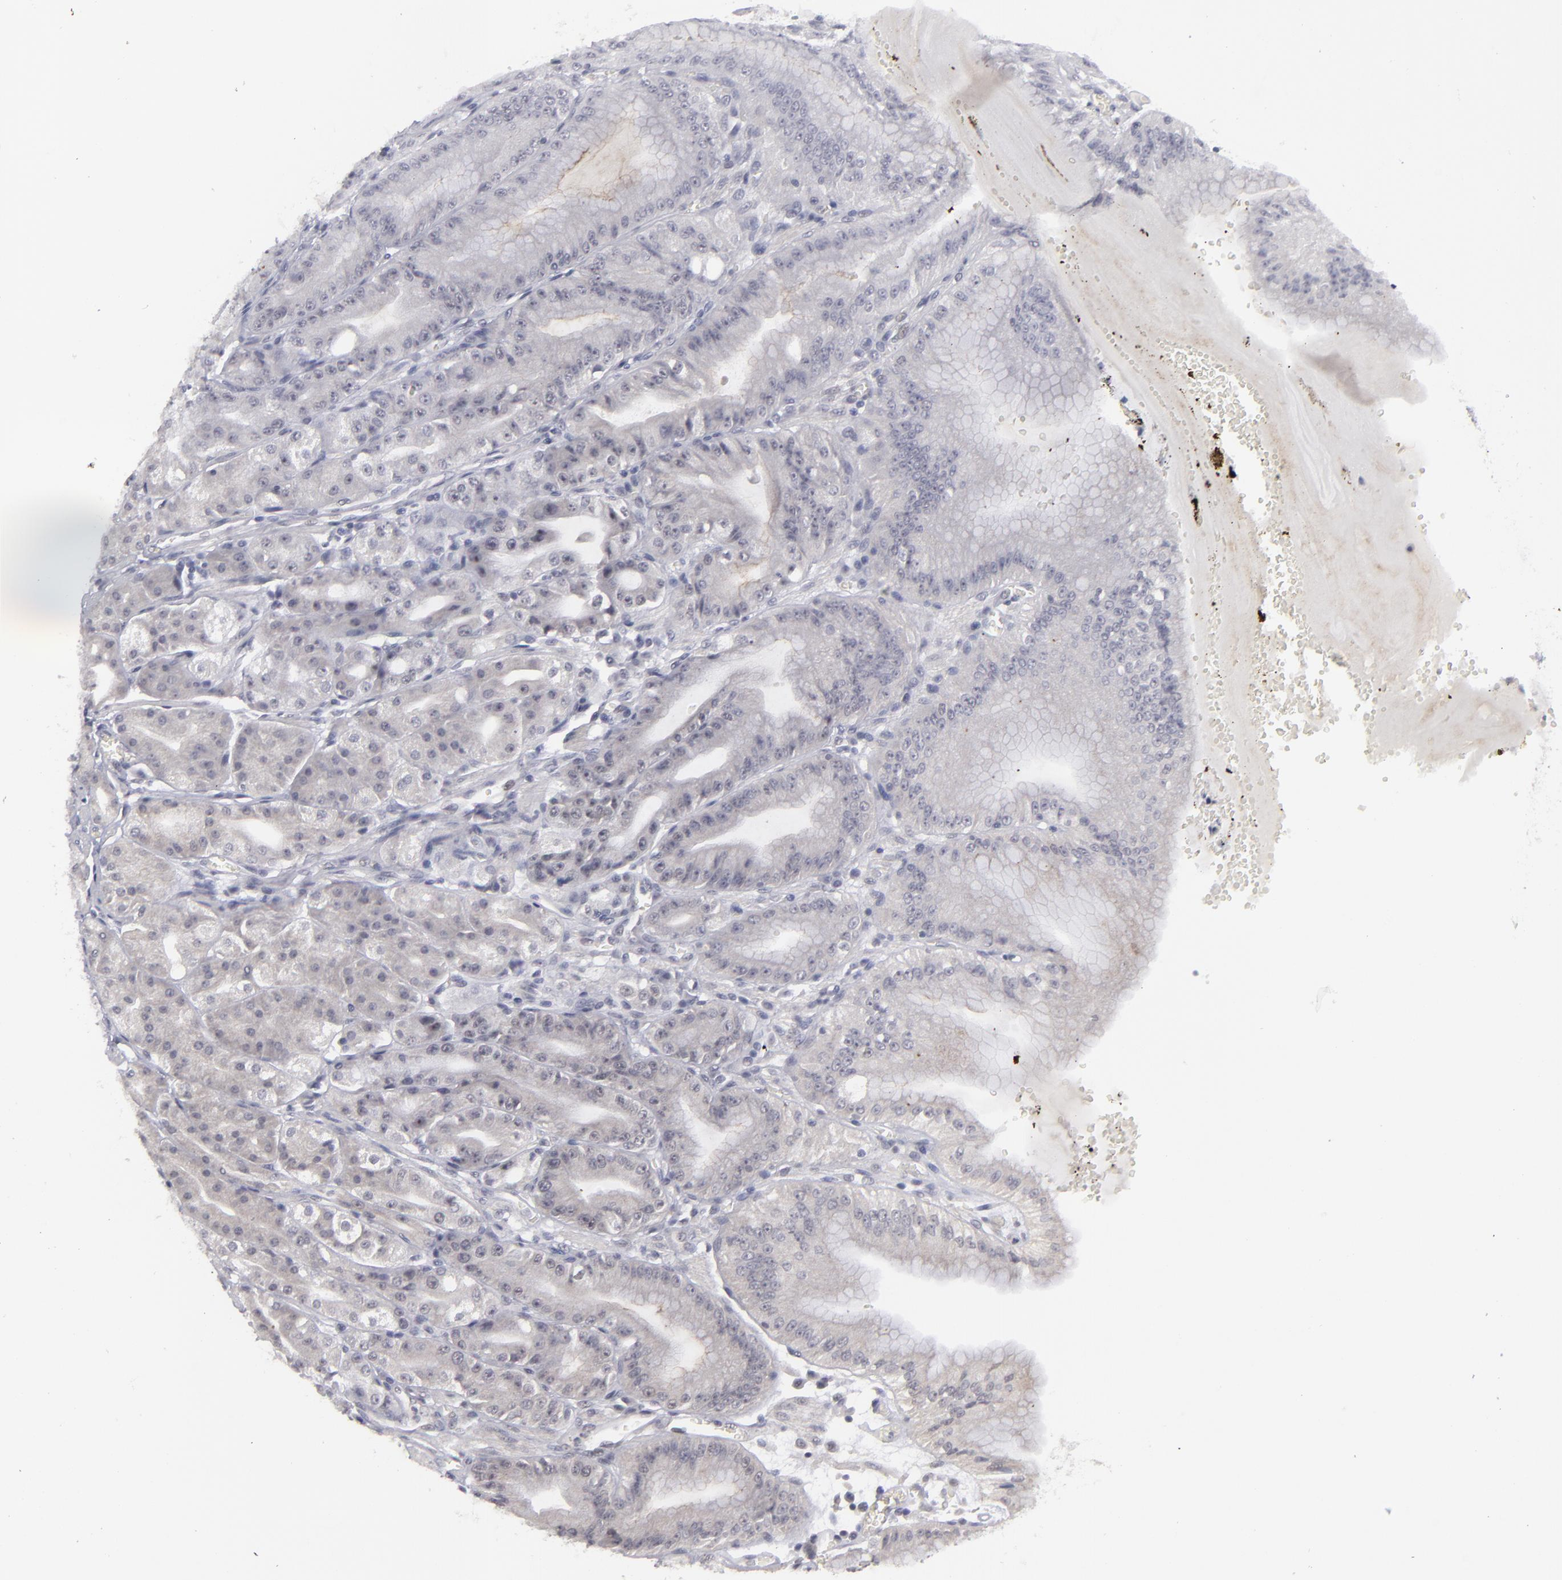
{"staining": {"intensity": "negative", "quantity": "none", "location": "none"}, "tissue": "stomach", "cell_type": "Glandular cells", "image_type": "normal", "snomed": [{"axis": "morphology", "description": "Normal tissue, NOS"}, {"axis": "topography", "description": "Stomach, lower"}], "caption": "DAB (3,3'-diaminobenzidine) immunohistochemical staining of unremarkable human stomach reveals no significant staining in glandular cells.", "gene": "DLG3", "patient": {"sex": "male", "age": 71}}